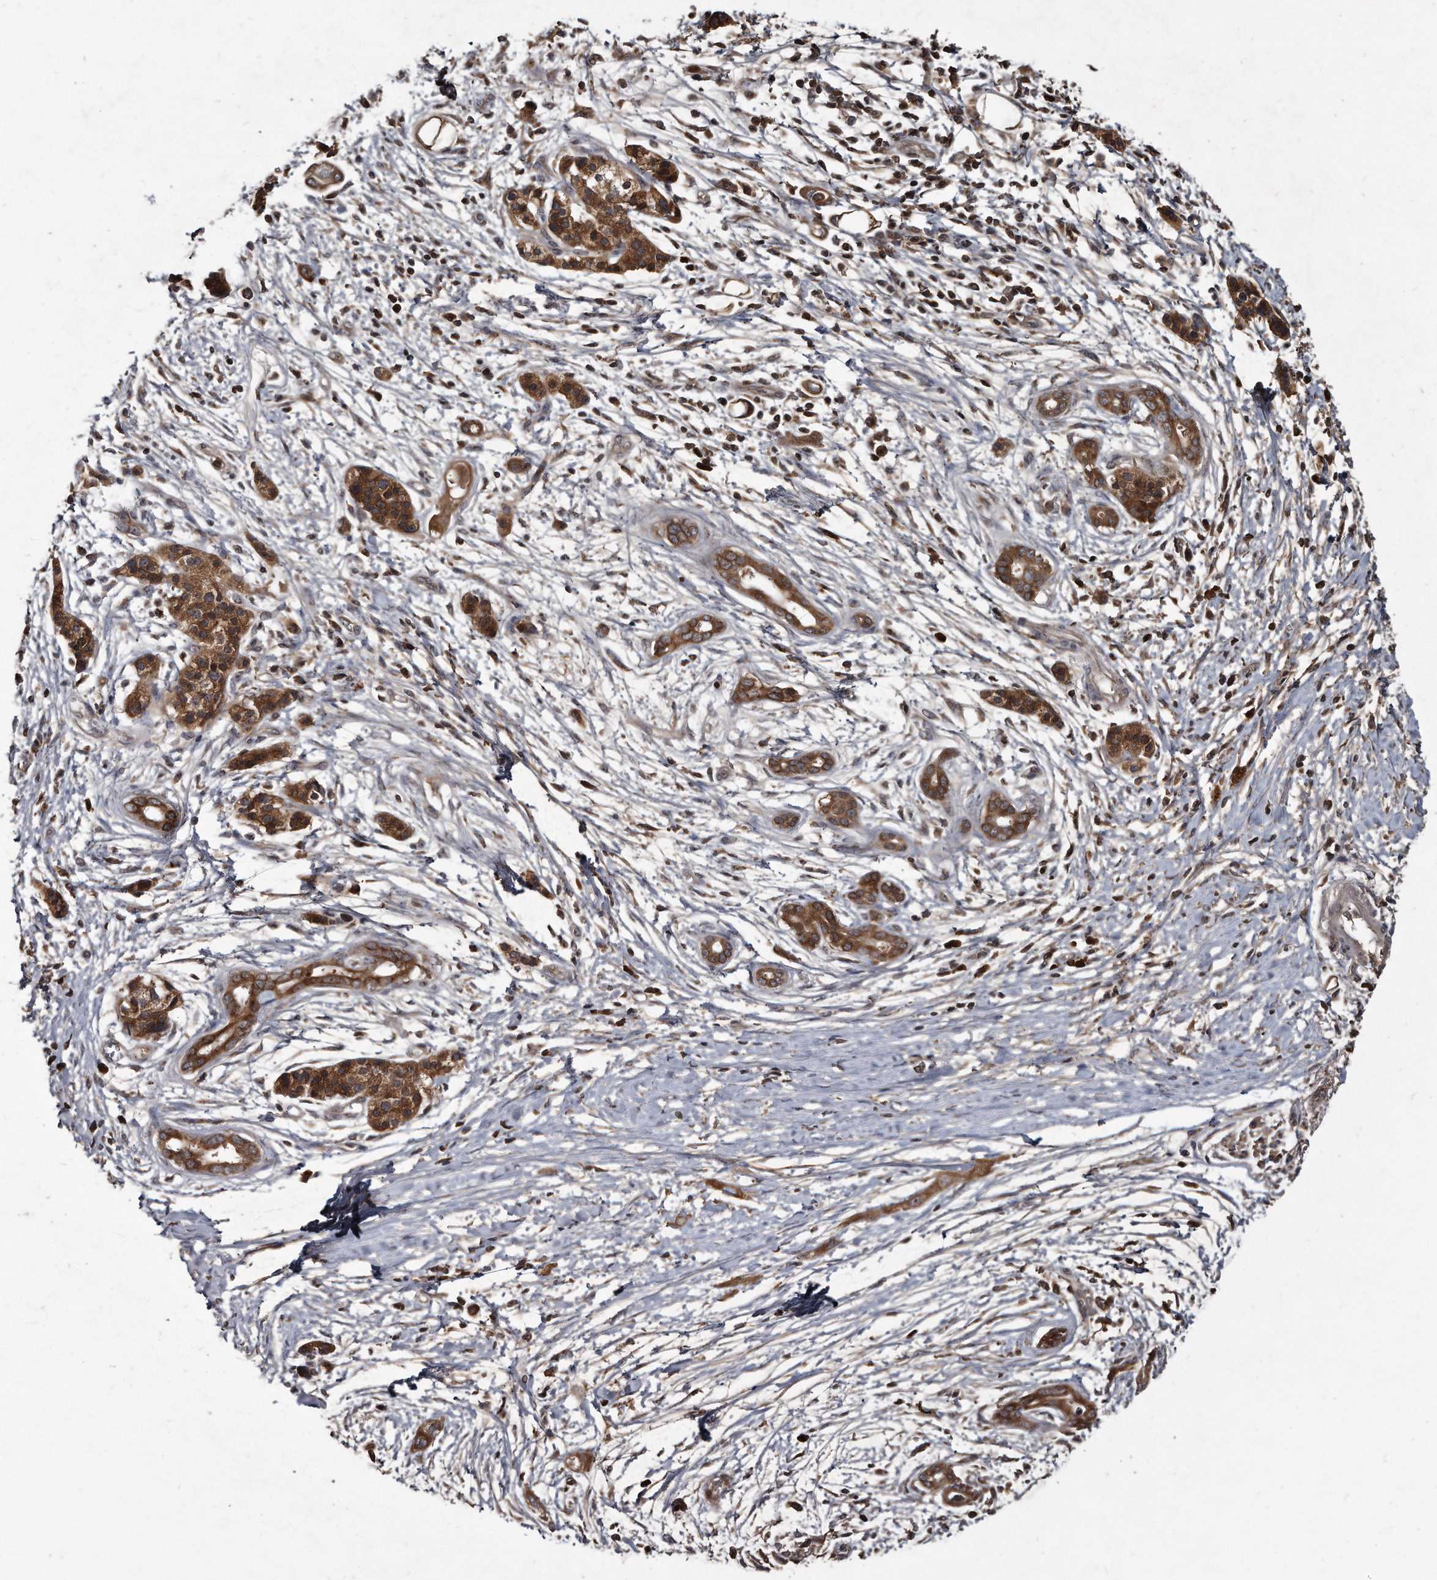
{"staining": {"intensity": "moderate", "quantity": ">75%", "location": "cytoplasmic/membranous"}, "tissue": "pancreatic cancer", "cell_type": "Tumor cells", "image_type": "cancer", "snomed": [{"axis": "morphology", "description": "Adenocarcinoma, NOS"}, {"axis": "topography", "description": "Pancreas"}], "caption": "Immunohistochemistry (IHC) photomicrograph of pancreatic cancer stained for a protein (brown), which exhibits medium levels of moderate cytoplasmic/membranous positivity in approximately >75% of tumor cells.", "gene": "FAM136A", "patient": {"sex": "male", "age": 59}}